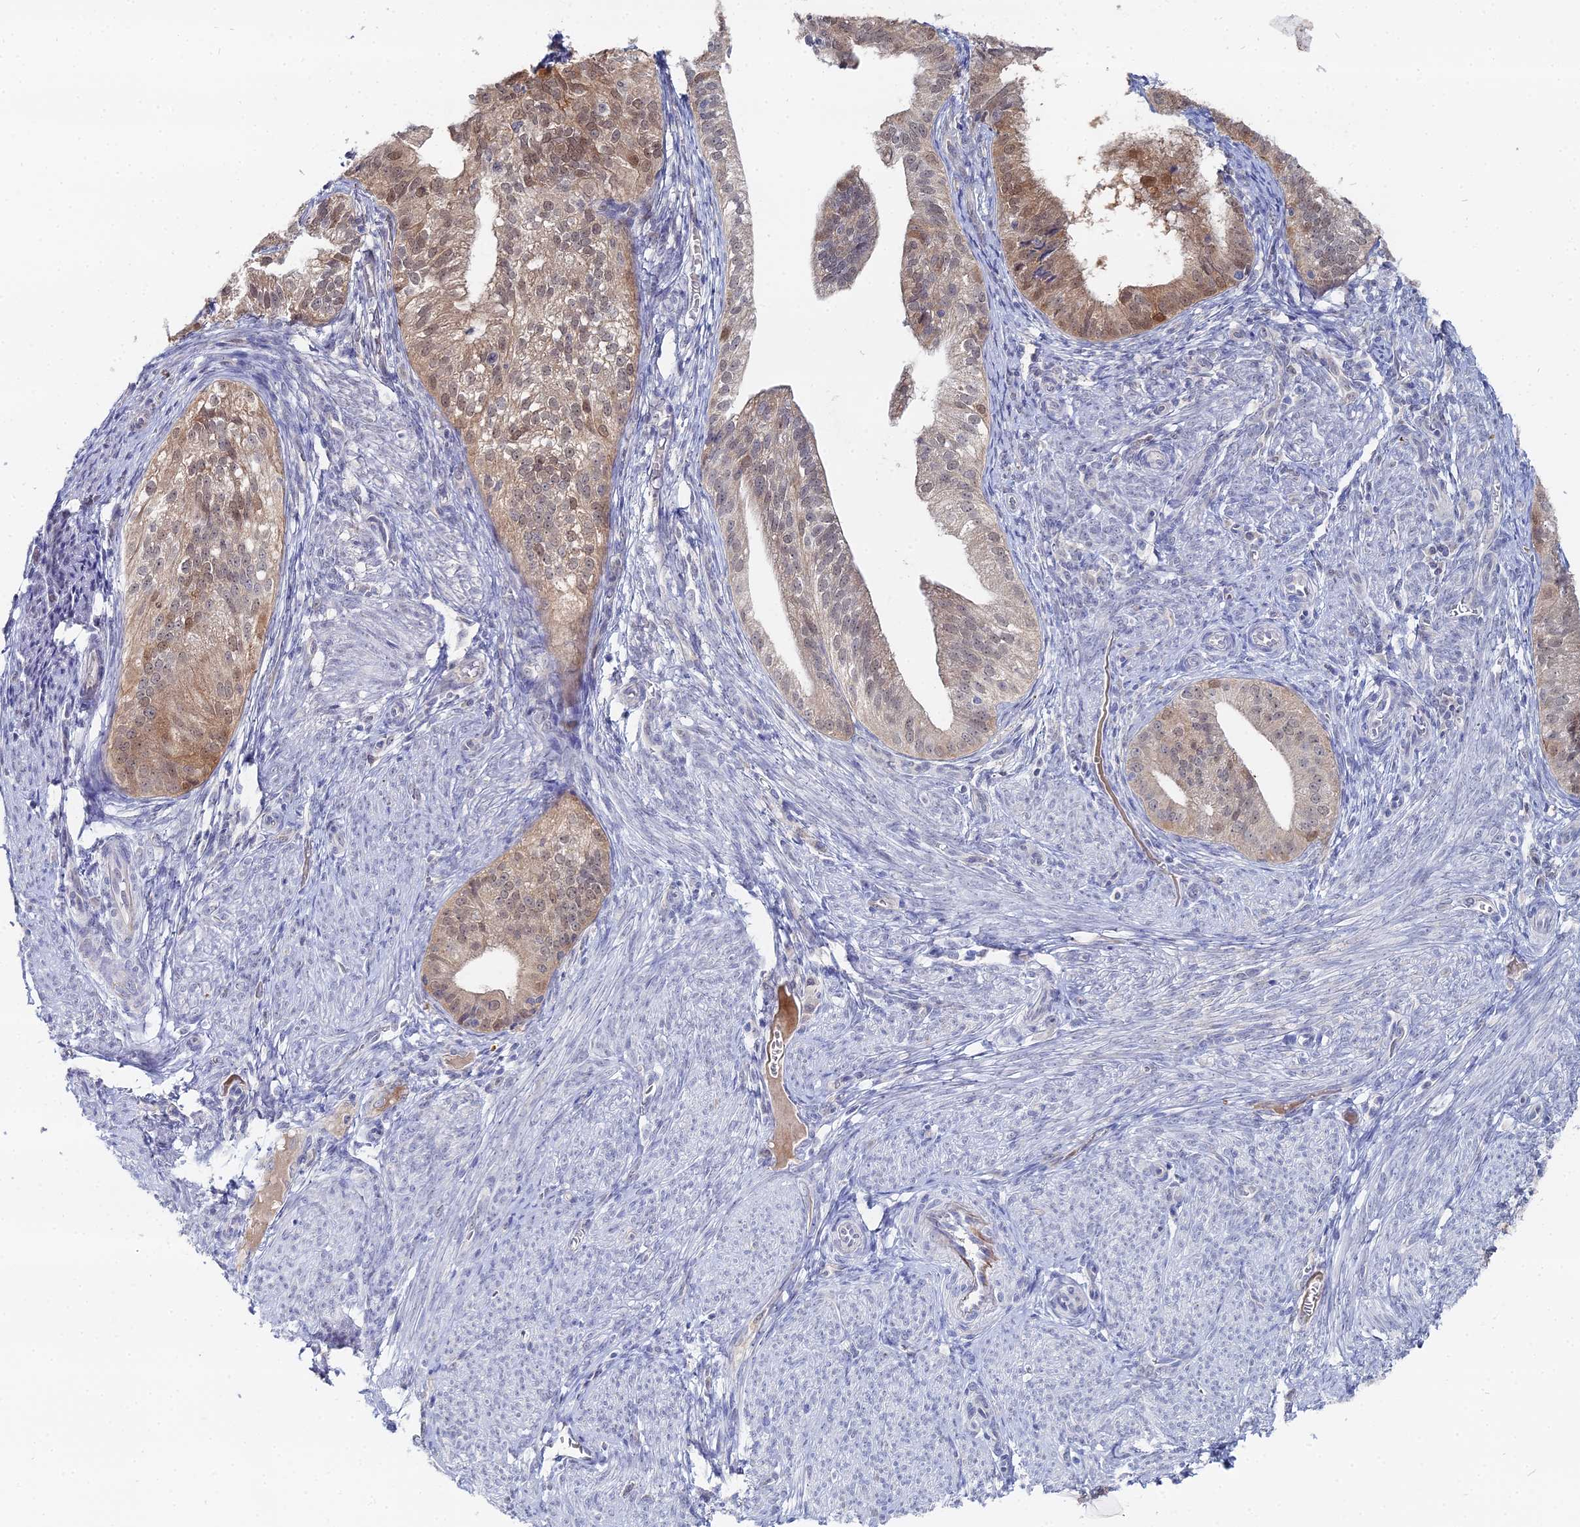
{"staining": {"intensity": "moderate", "quantity": ">75%", "location": "cytoplasmic/membranous,nuclear"}, "tissue": "endometrial cancer", "cell_type": "Tumor cells", "image_type": "cancer", "snomed": [{"axis": "morphology", "description": "Adenocarcinoma, NOS"}, {"axis": "topography", "description": "Endometrium"}], "caption": "This is a photomicrograph of immunohistochemistry staining of adenocarcinoma (endometrial), which shows moderate expression in the cytoplasmic/membranous and nuclear of tumor cells.", "gene": "THAP4", "patient": {"sex": "female", "age": 50}}